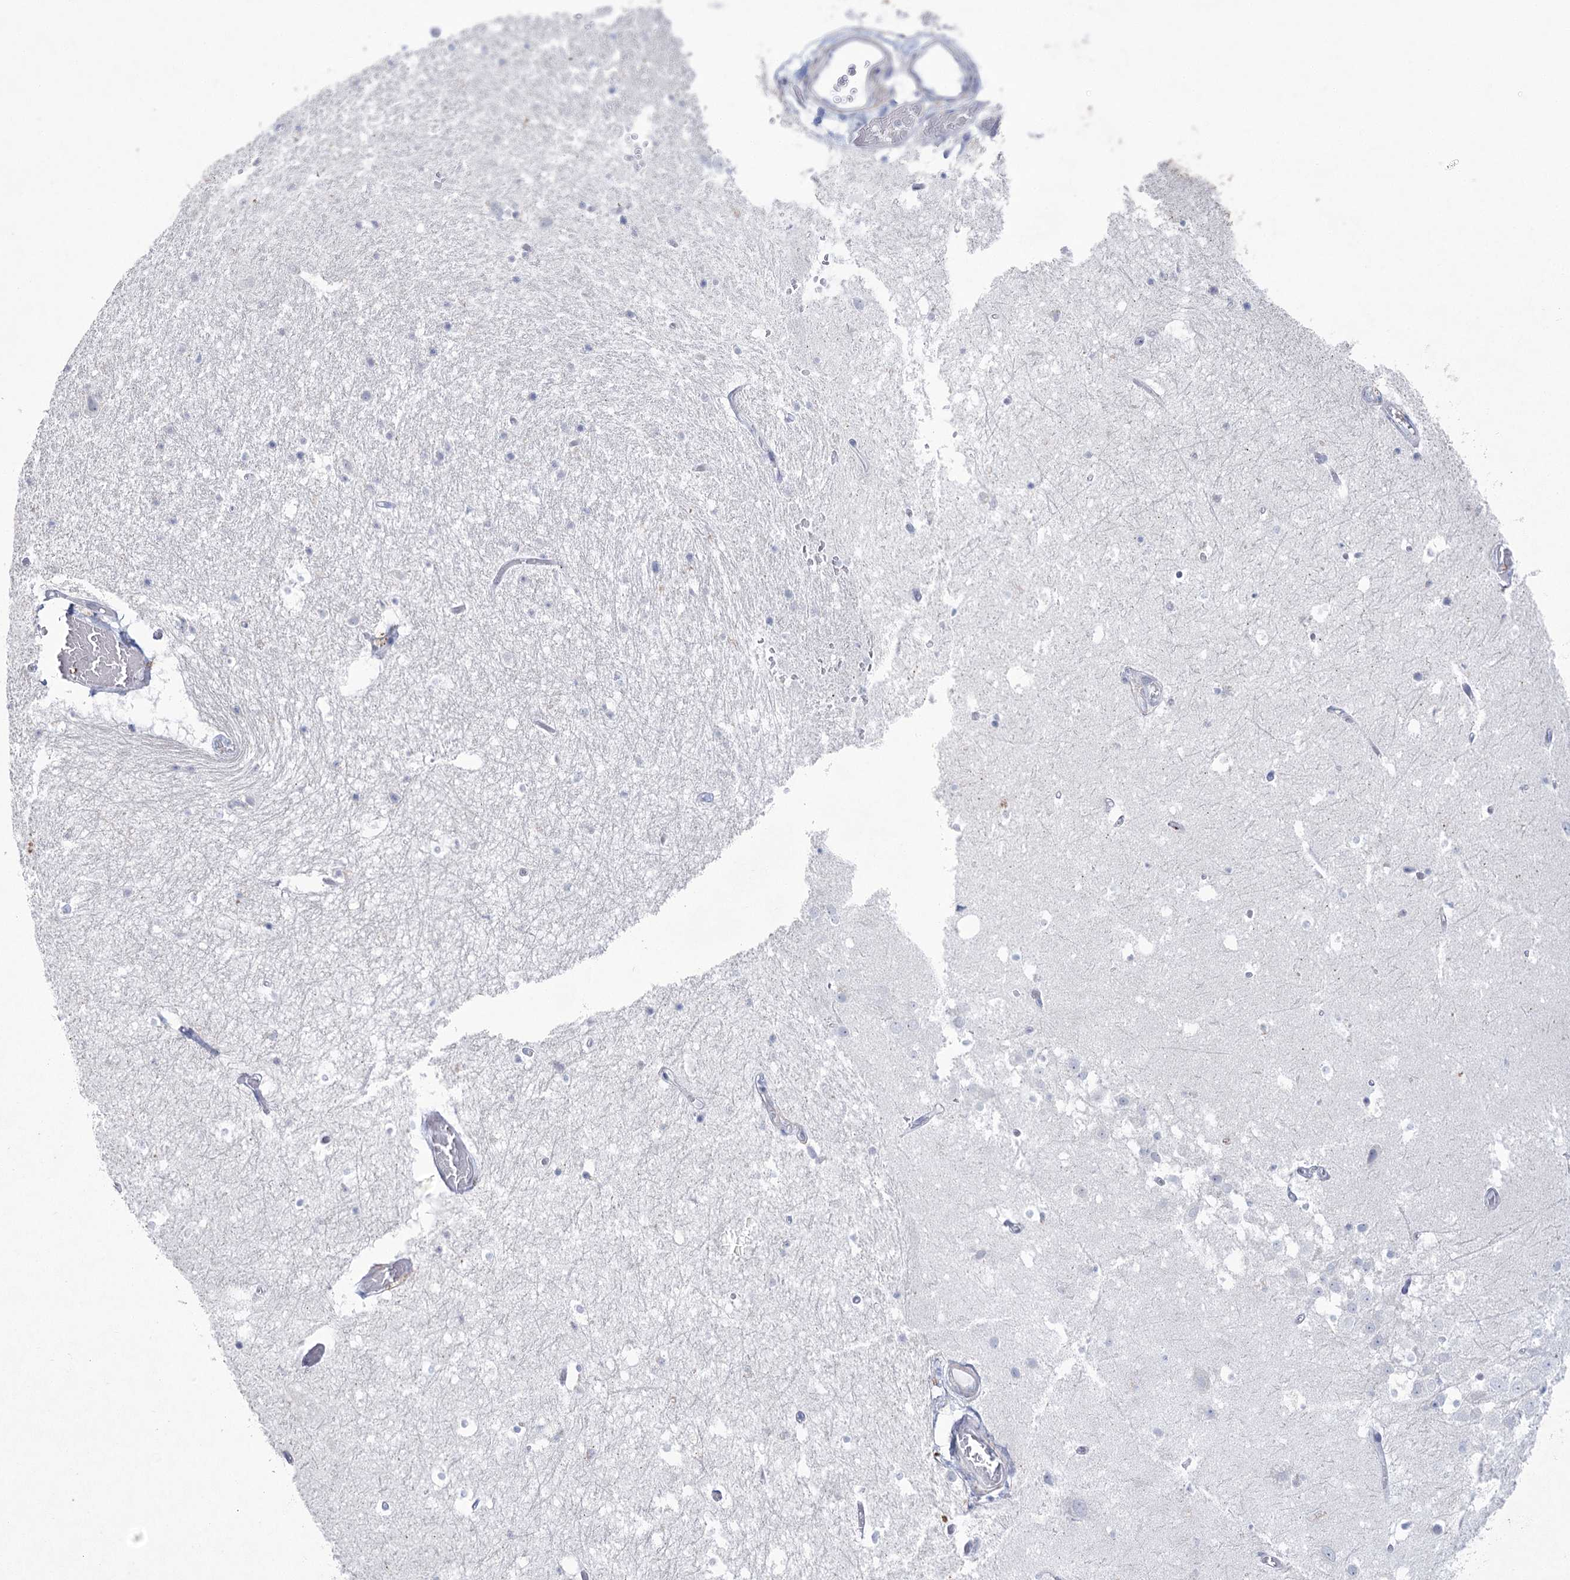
{"staining": {"intensity": "negative", "quantity": "none", "location": "none"}, "tissue": "hippocampus", "cell_type": "Glial cells", "image_type": "normal", "snomed": [{"axis": "morphology", "description": "Normal tissue, NOS"}, {"axis": "topography", "description": "Hippocampus"}], "caption": "High power microscopy photomicrograph of an IHC image of normal hippocampus, revealing no significant staining in glial cells.", "gene": "CCDC88A", "patient": {"sex": "female", "age": 52}}